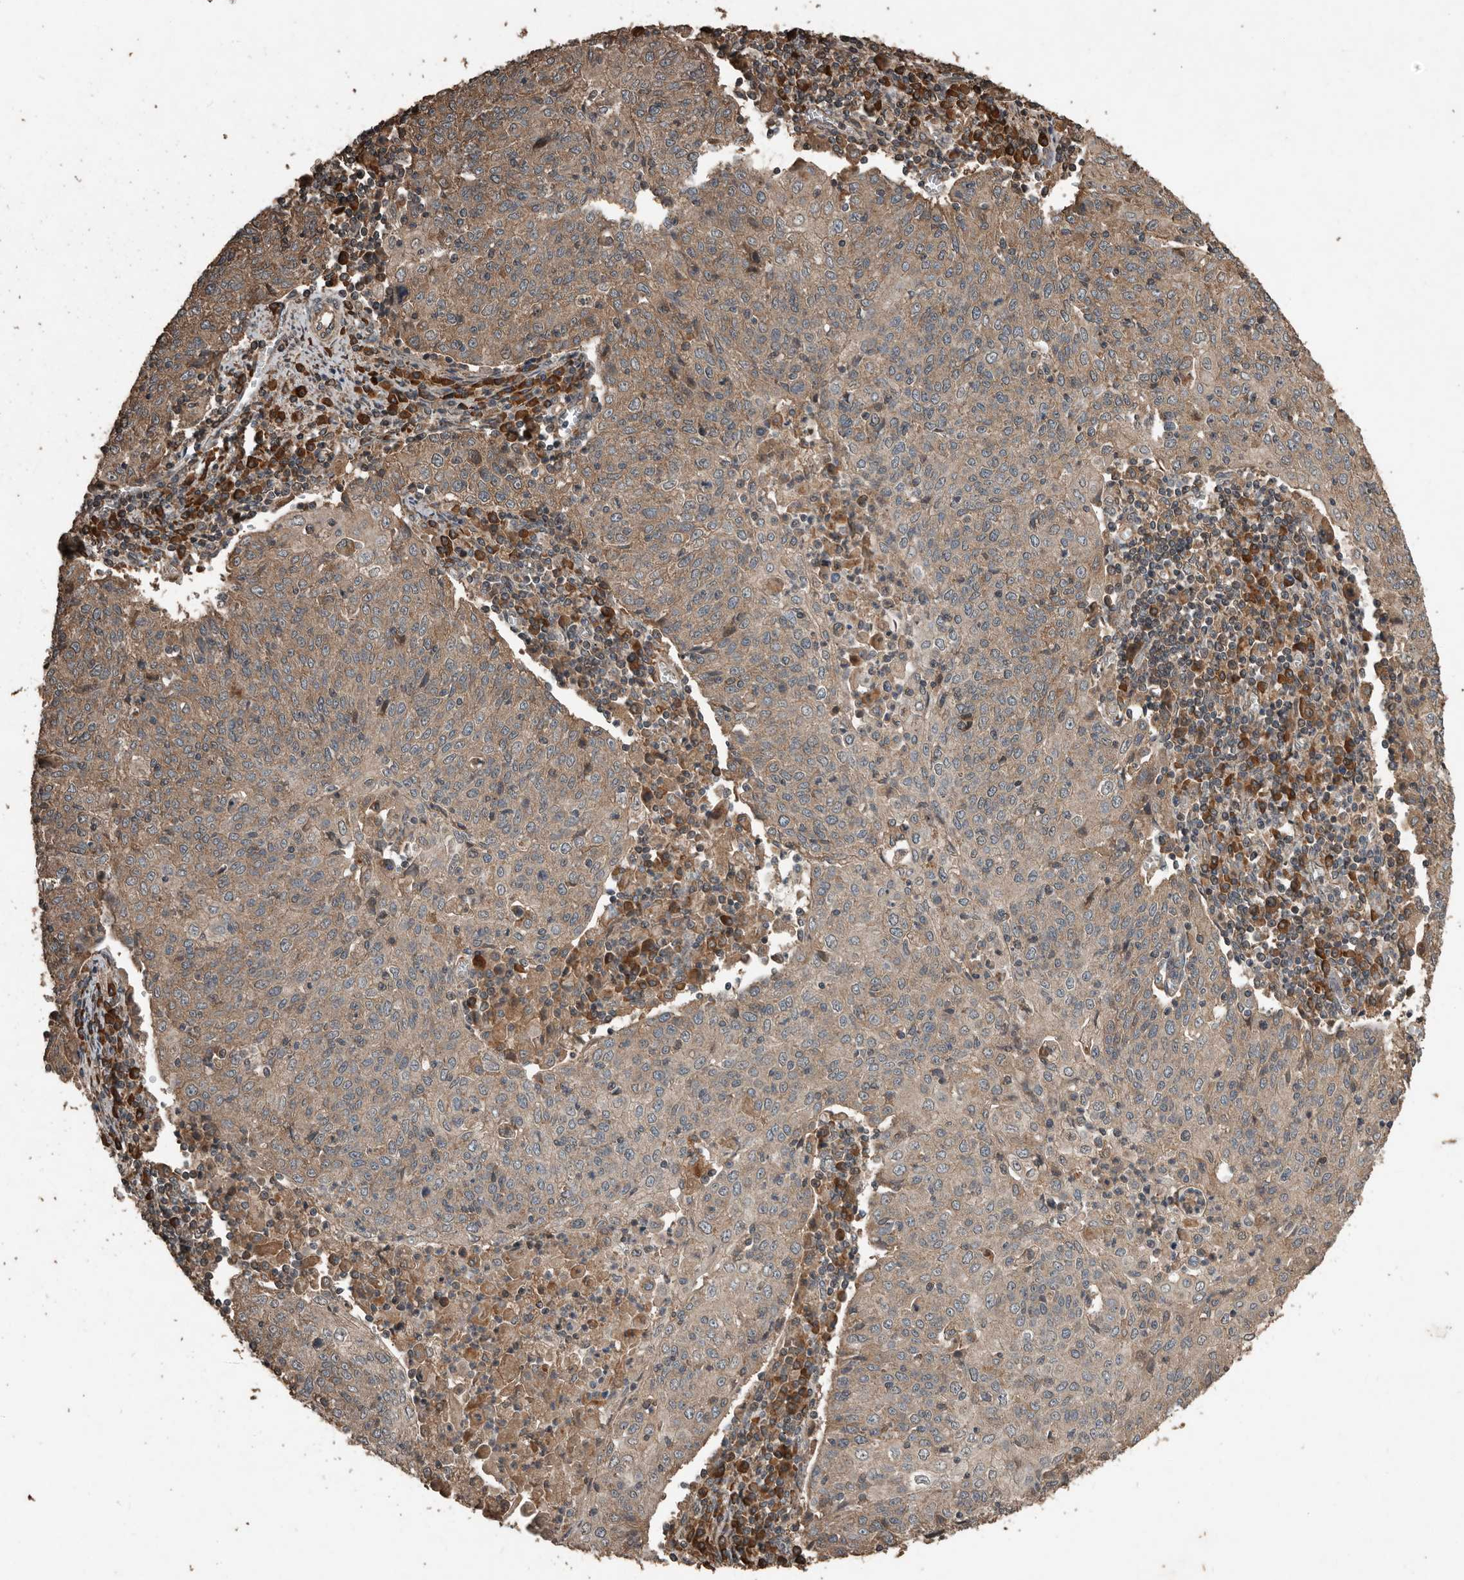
{"staining": {"intensity": "moderate", "quantity": ">75%", "location": "cytoplasmic/membranous"}, "tissue": "cervical cancer", "cell_type": "Tumor cells", "image_type": "cancer", "snomed": [{"axis": "morphology", "description": "Squamous cell carcinoma, NOS"}, {"axis": "topography", "description": "Cervix"}], "caption": "A high-resolution histopathology image shows immunohistochemistry (IHC) staining of cervical squamous cell carcinoma, which exhibits moderate cytoplasmic/membranous expression in about >75% of tumor cells.", "gene": "RNF207", "patient": {"sex": "female", "age": 48}}